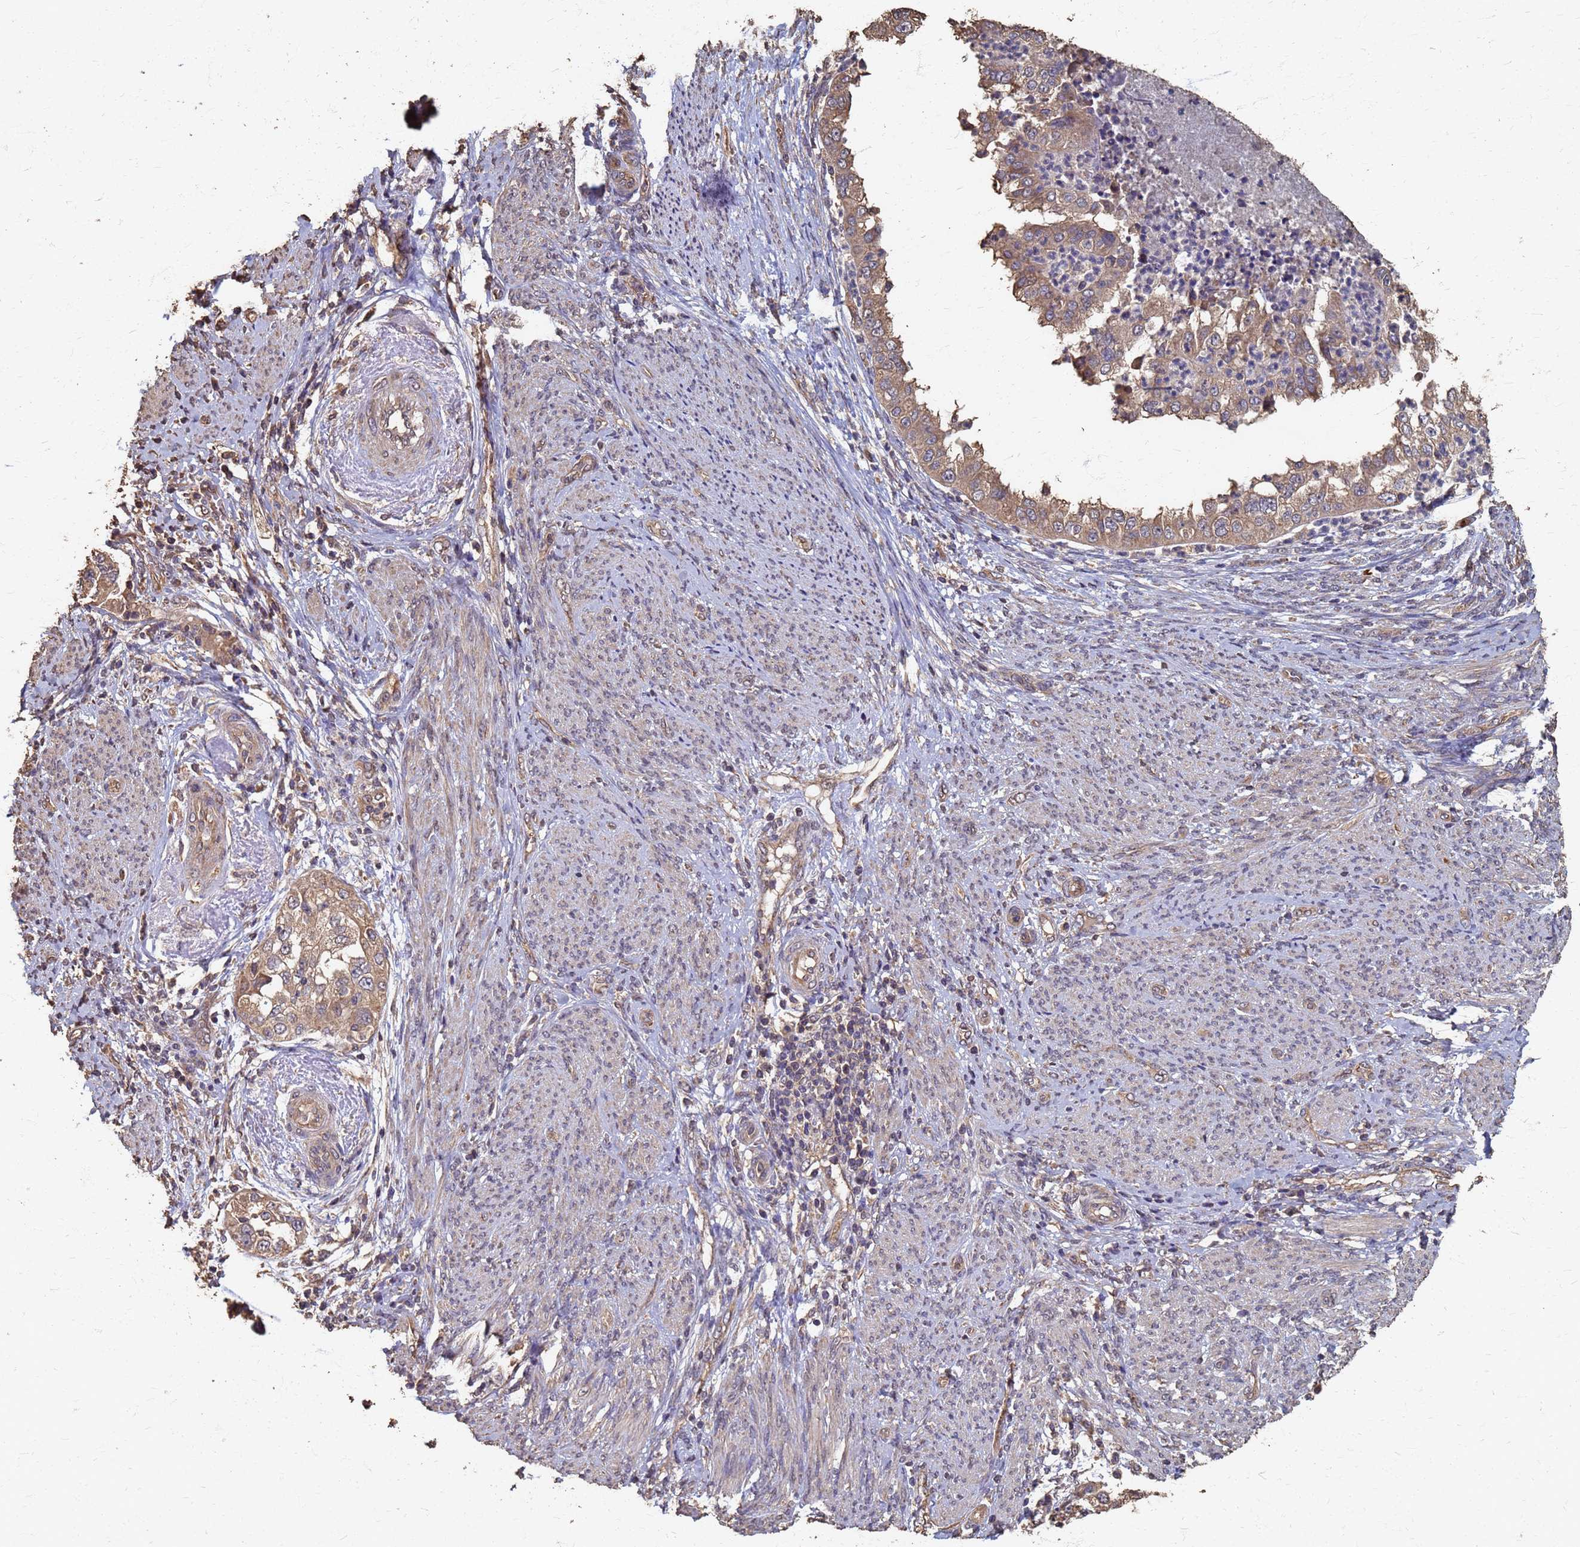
{"staining": {"intensity": "moderate", "quantity": ">75%", "location": "cytoplasmic/membranous"}, "tissue": "endometrial cancer", "cell_type": "Tumor cells", "image_type": "cancer", "snomed": [{"axis": "morphology", "description": "Adenocarcinoma, NOS"}, {"axis": "topography", "description": "Endometrium"}], "caption": "The image displays immunohistochemical staining of adenocarcinoma (endometrial). There is moderate cytoplasmic/membranous positivity is seen in approximately >75% of tumor cells. (brown staining indicates protein expression, while blue staining denotes nuclei).", "gene": "DPH5", "patient": {"sex": "female", "age": 85}}